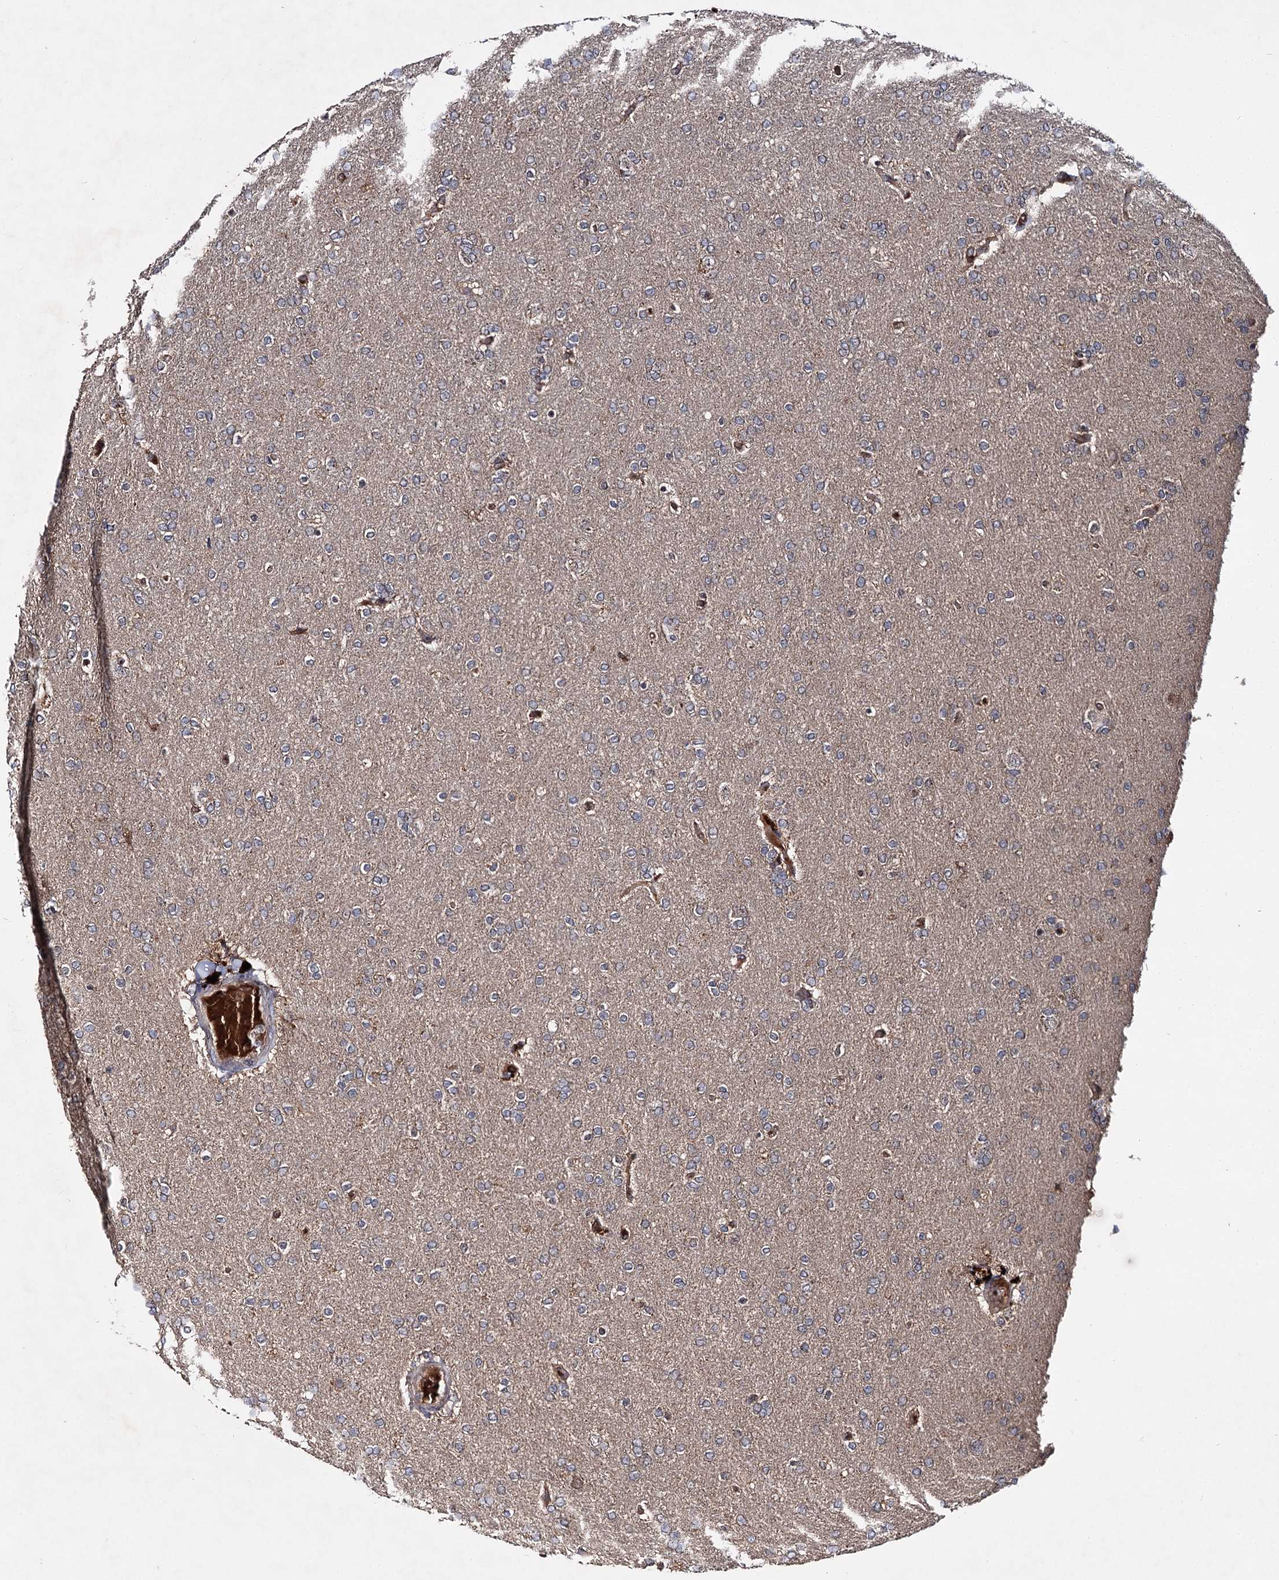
{"staining": {"intensity": "negative", "quantity": "none", "location": "none"}, "tissue": "glioma", "cell_type": "Tumor cells", "image_type": "cancer", "snomed": [{"axis": "morphology", "description": "Glioma, malignant, High grade"}, {"axis": "topography", "description": "Brain"}], "caption": "Immunohistochemical staining of human glioma reveals no significant expression in tumor cells.", "gene": "MSANTD2", "patient": {"sex": "male", "age": 72}}